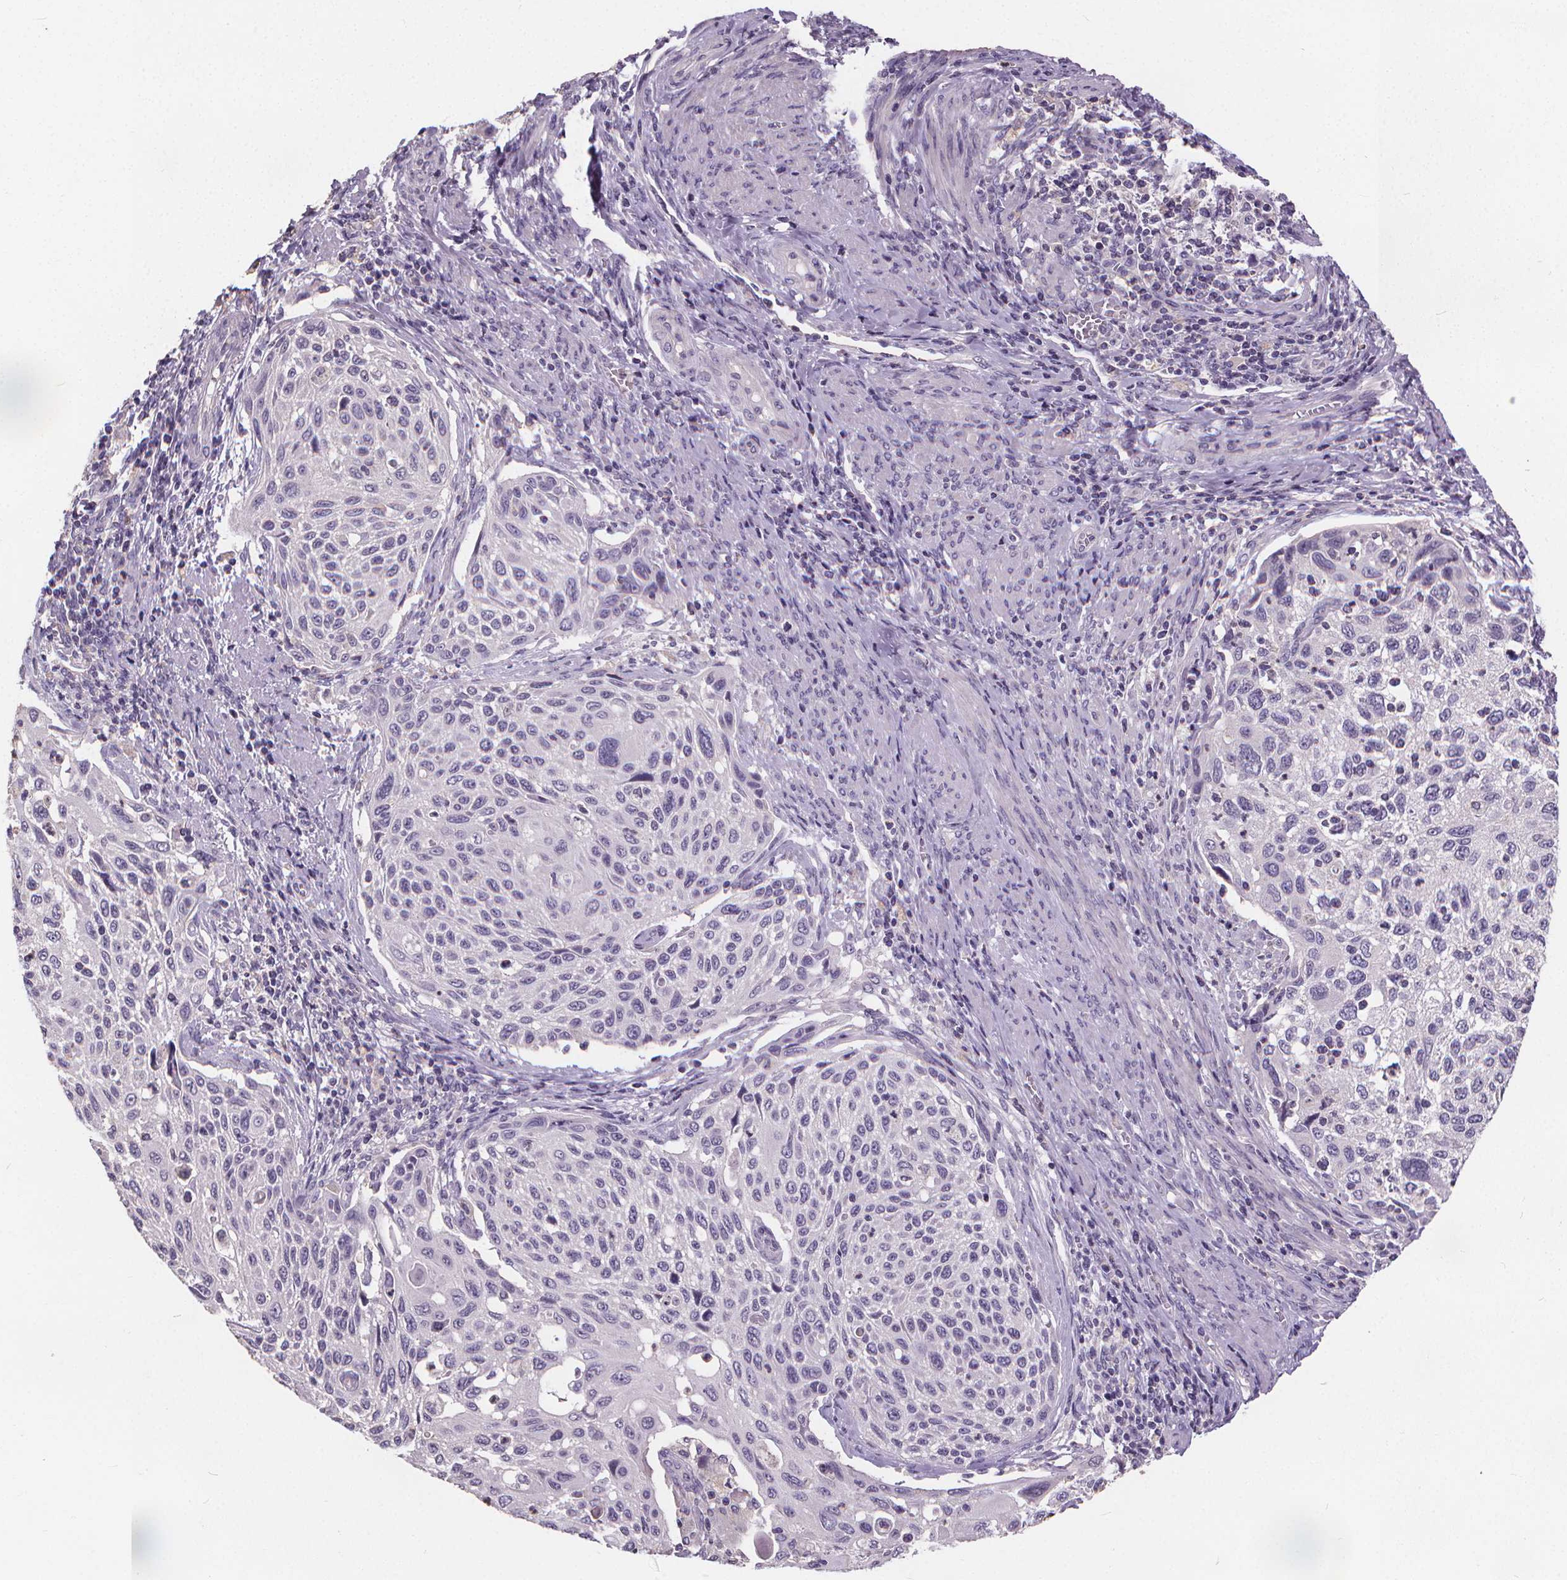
{"staining": {"intensity": "negative", "quantity": "none", "location": "none"}, "tissue": "cervical cancer", "cell_type": "Tumor cells", "image_type": "cancer", "snomed": [{"axis": "morphology", "description": "Squamous cell carcinoma, NOS"}, {"axis": "topography", "description": "Cervix"}], "caption": "Immunohistochemistry (IHC) of human cervical cancer (squamous cell carcinoma) shows no expression in tumor cells. (Stains: DAB (3,3'-diaminobenzidine) immunohistochemistry (IHC) with hematoxylin counter stain, Microscopy: brightfield microscopy at high magnification).", "gene": "ATP6V1D", "patient": {"sex": "female", "age": 70}}